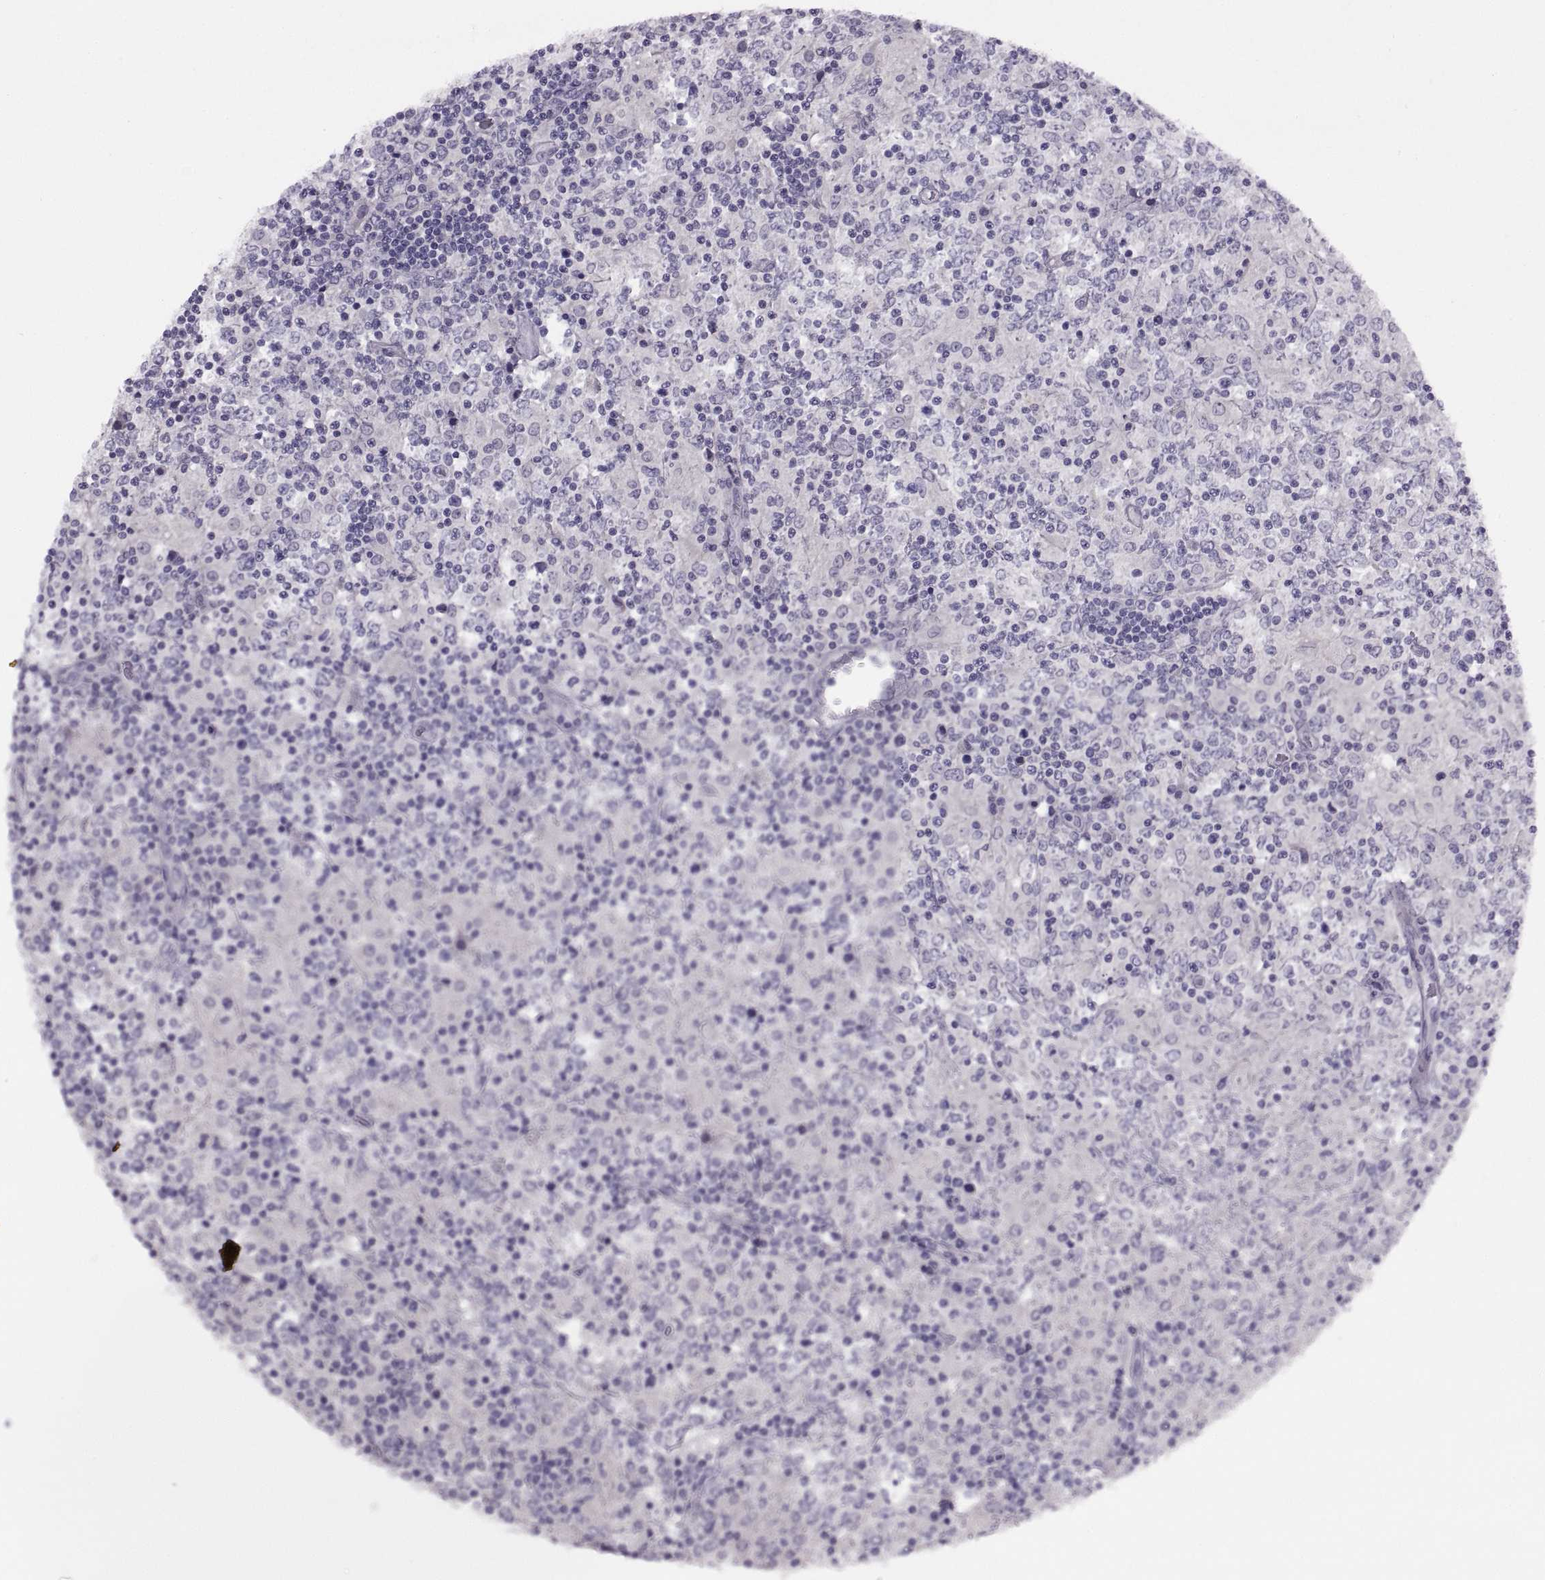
{"staining": {"intensity": "negative", "quantity": "none", "location": "none"}, "tissue": "lymphoma", "cell_type": "Tumor cells", "image_type": "cancer", "snomed": [{"axis": "morphology", "description": "Malignant lymphoma, non-Hodgkin's type, High grade"}, {"axis": "topography", "description": "Lymph node"}], "caption": "DAB immunohistochemical staining of lymphoma demonstrates no significant positivity in tumor cells.", "gene": "BSPH1", "patient": {"sex": "female", "age": 84}}